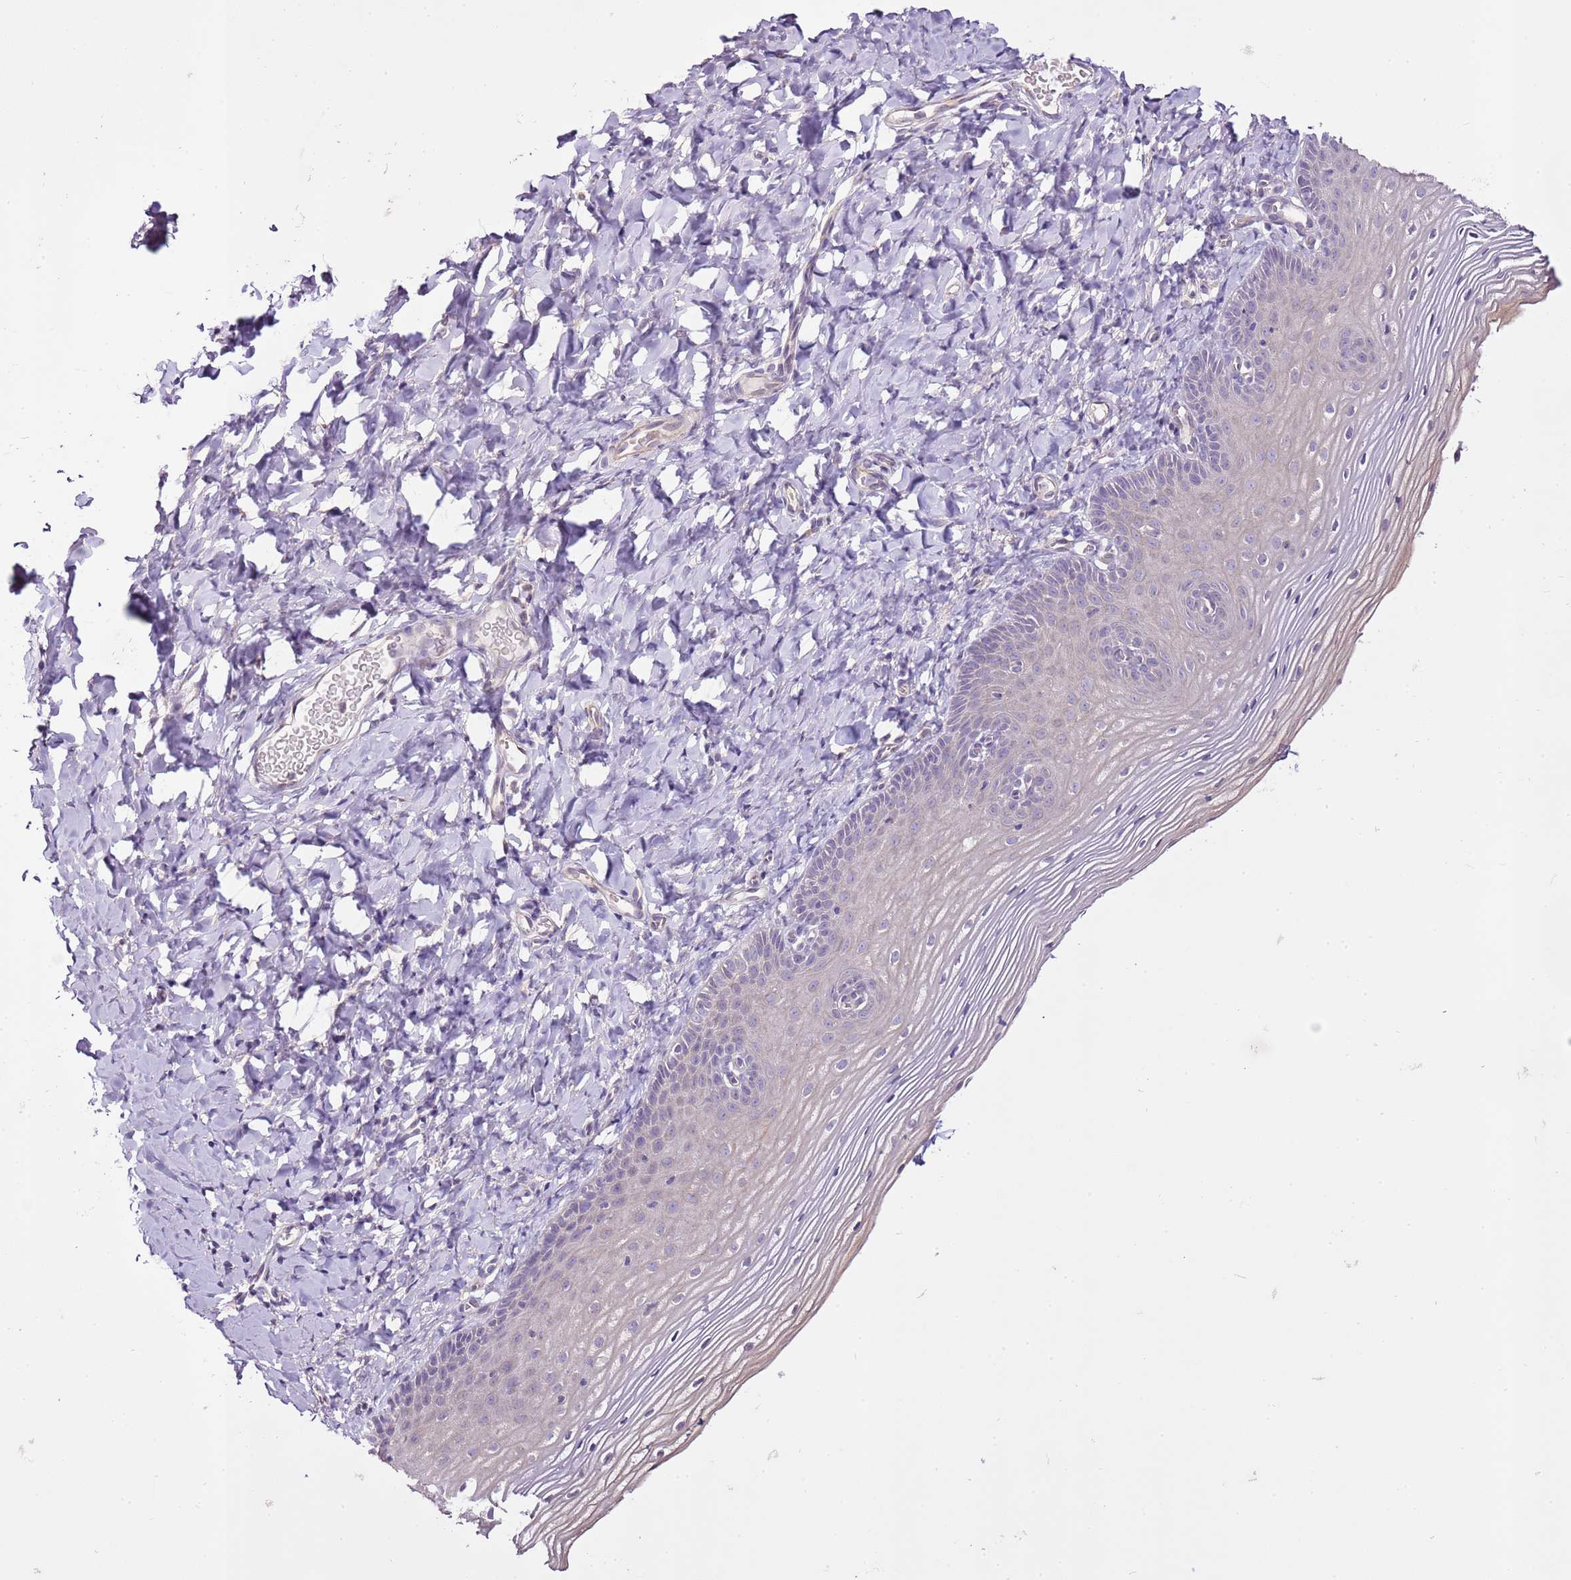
{"staining": {"intensity": "negative", "quantity": "none", "location": "none"}, "tissue": "vagina", "cell_type": "Squamous epithelial cells", "image_type": "normal", "snomed": [{"axis": "morphology", "description": "Normal tissue, NOS"}, {"axis": "topography", "description": "Vagina"}], "caption": "This is an immunohistochemistry (IHC) micrograph of unremarkable human vagina. There is no positivity in squamous epithelial cells.", "gene": "CMKLR1", "patient": {"sex": "female", "age": 60}}